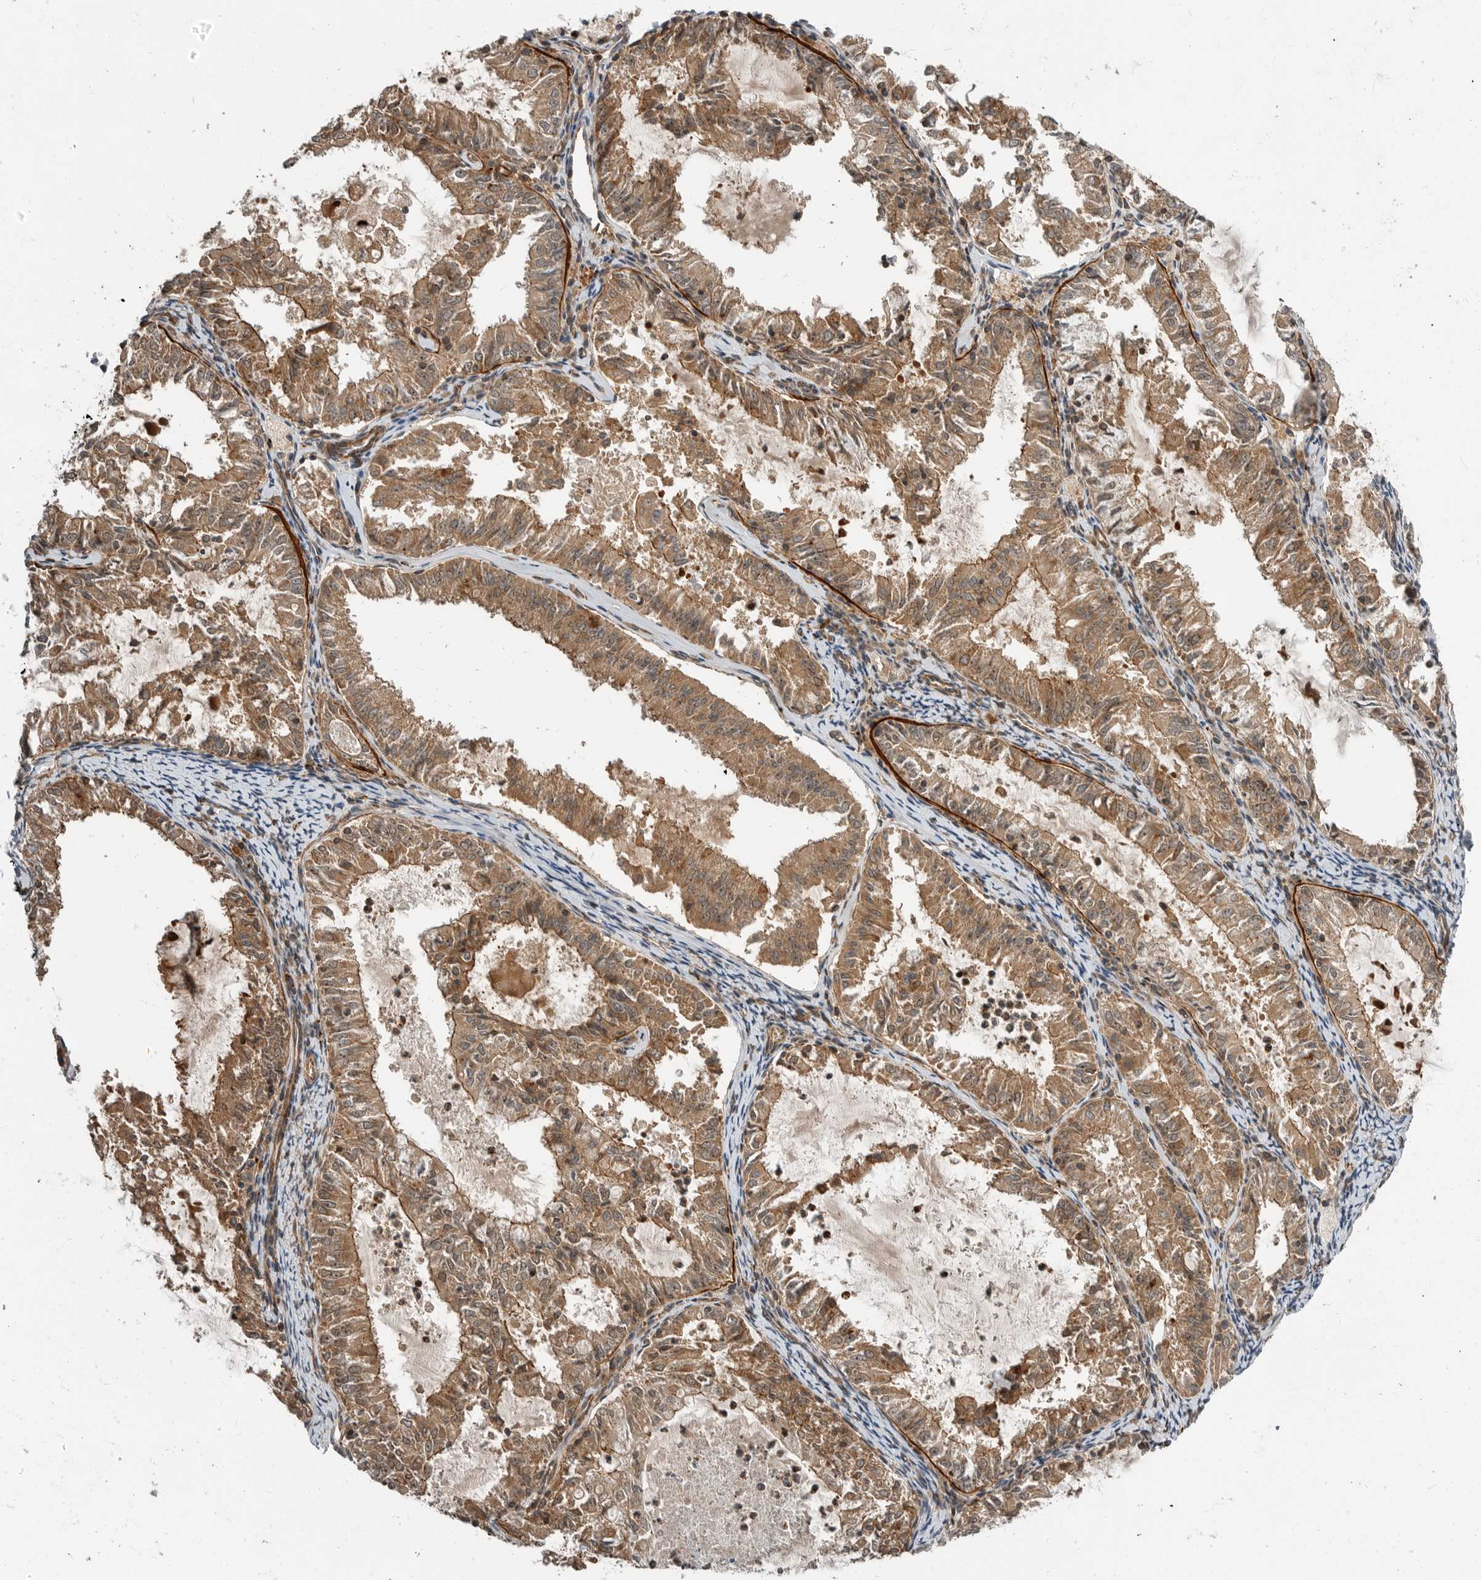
{"staining": {"intensity": "moderate", "quantity": ">75%", "location": "cytoplasmic/membranous,nuclear"}, "tissue": "endometrial cancer", "cell_type": "Tumor cells", "image_type": "cancer", "snomed": [{"axis": "morphology", "description": "Adenocarcinoma, NOS"}, {"axis": "topography", "description": "Endometrium"}], "caption": "Endometrial cancer (adenocarcinoma) tissue exhibits moderate cytoplasmic/membranous and nuclear expression in approximately >75% of tumor cells, visualized by immunohistochemistry.", "gene": "STRAP", "patient": {"sex": "female", "age": 57}}